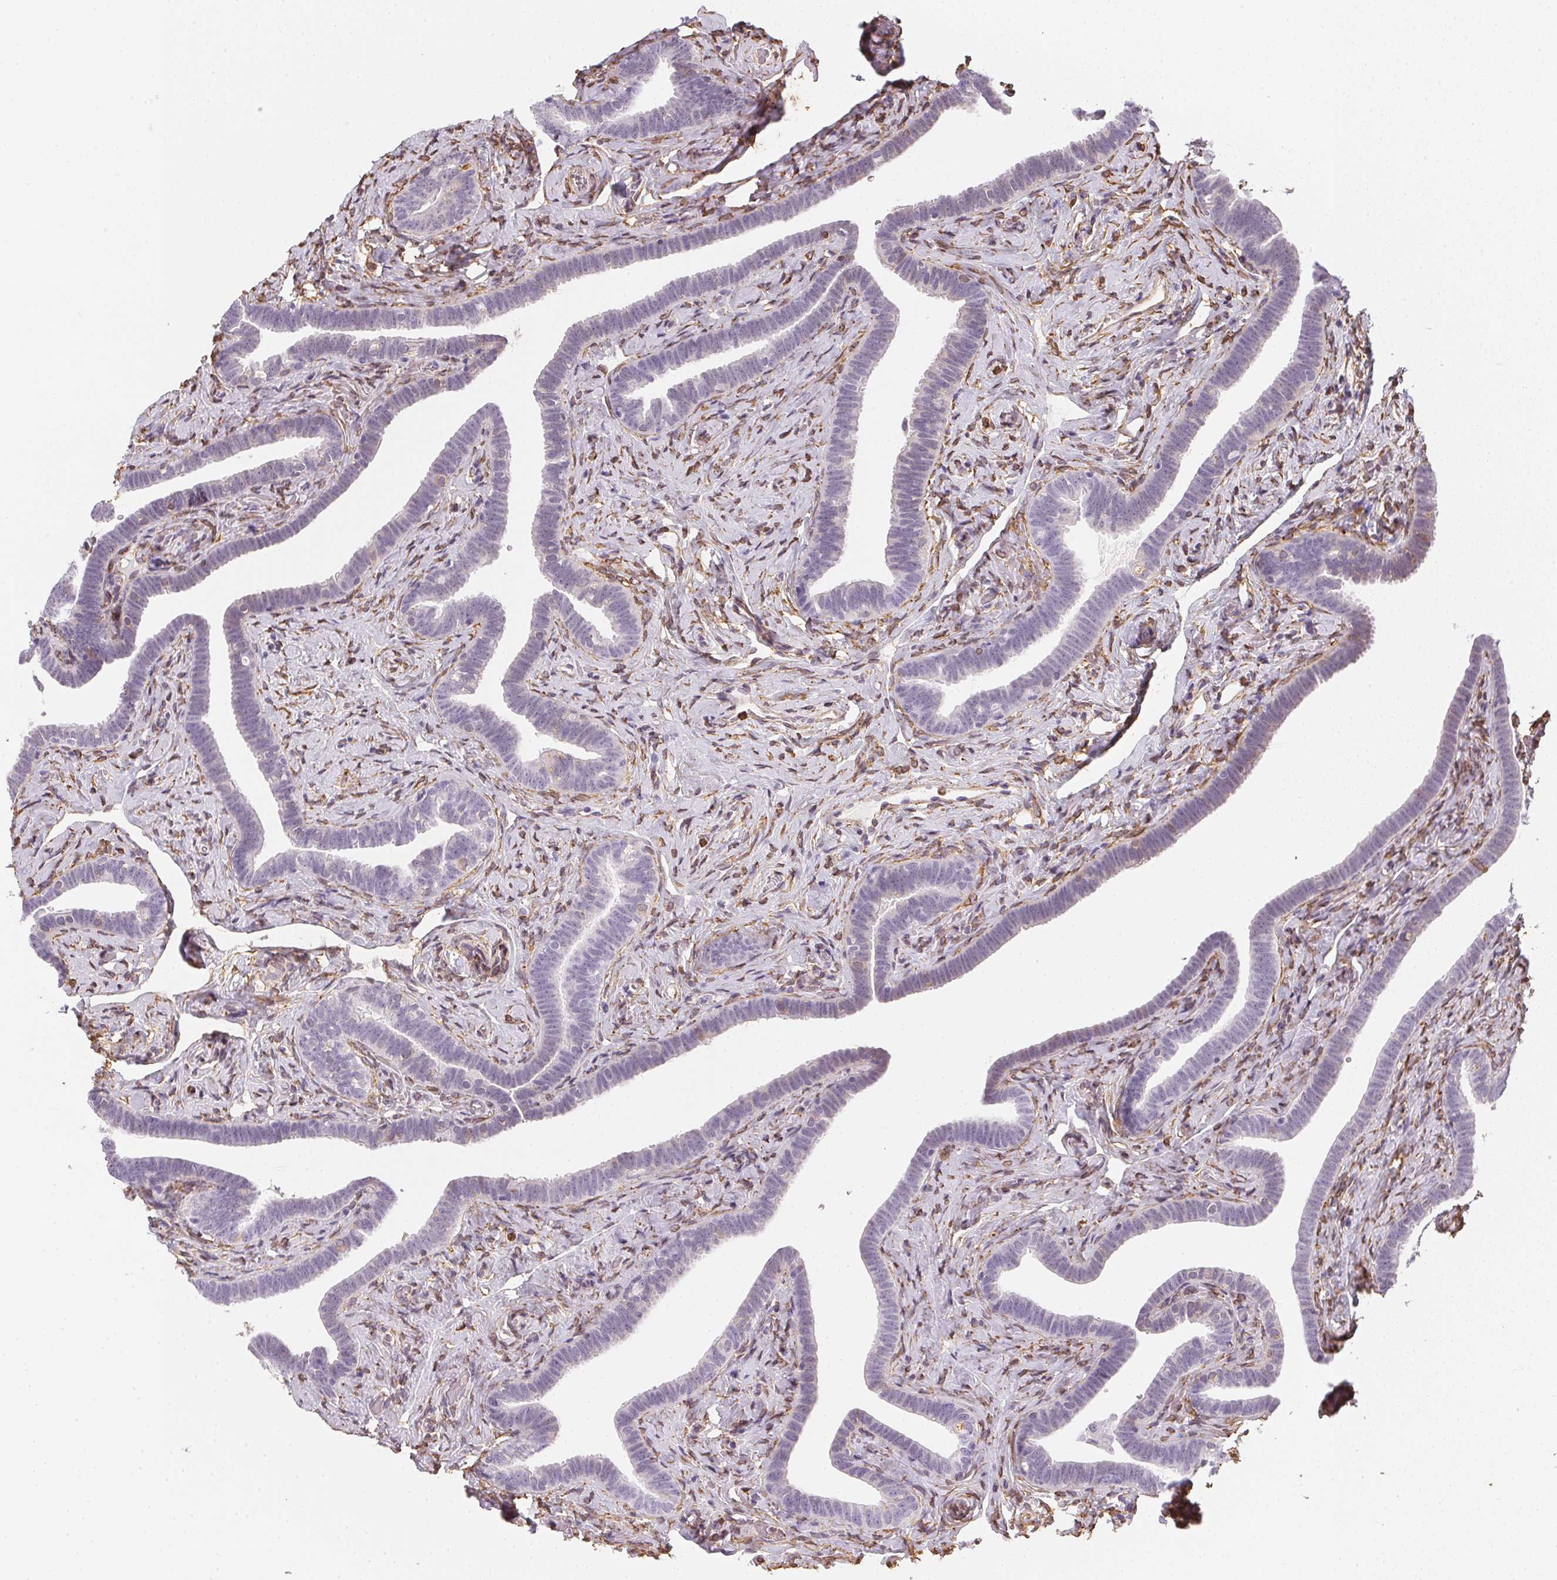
{"staining": {"intensity": "negative", "quantity": "none", "location": "none"}, "tissue": "fallopian tube", "cell_type": "Glandular cells", "image_type": "normal", "snomed": [{"axis": "morphology", "description": "Normal tissue, NOS"}, {"axis": "topography", "description": "Fallopian tube"}], "caption": "Immunohistochemistry (IHC) micrograph of benign fallopian tube: fallopian tube stained with DAB (3,3'-diaminobenzidine) exhibits no significant protein expression in glandular cells. The staining was performed using DAB (3,3'-diaminobenzidine) to visualize the protein expression in brown, while the nuclei were stained in blue with hematoxylin (Magnification: 20x).", "gene": "RSBN1", "patient": {"sex": "female", "age": 69}}